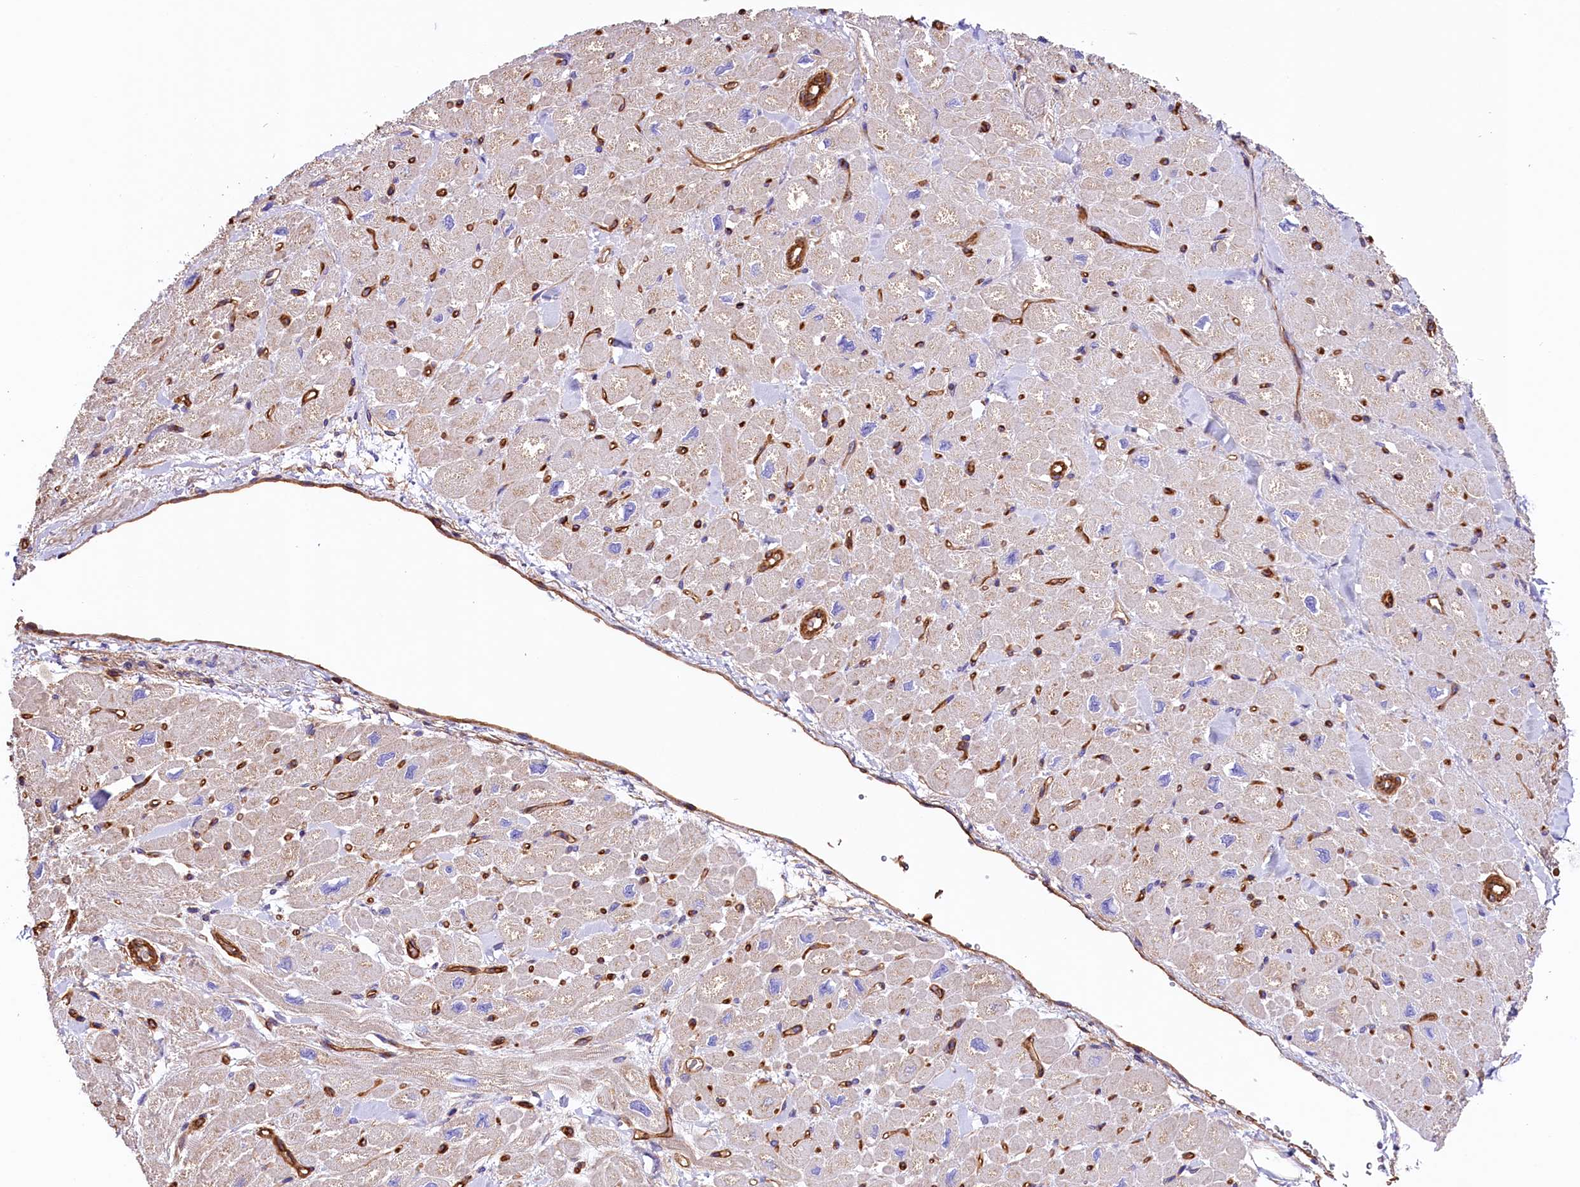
{"staining": {"intensity": "negative", "quantity": "none", "location": "none"}, "tissue": "heart muscle", "cell_type": "Cardiomyocytes", "image_type": "normal", "snomed": [{"axis": "morphology", "description": "Normal tissue, NOS"}, {"axis": "topography", "description": "Heart"}], "caption": "IHC of benign human heart muscle exhibits no positivity in cardiomyocytes.", "gene": "ATP2B4", "patient": {"sex": "male", "age": 65}}